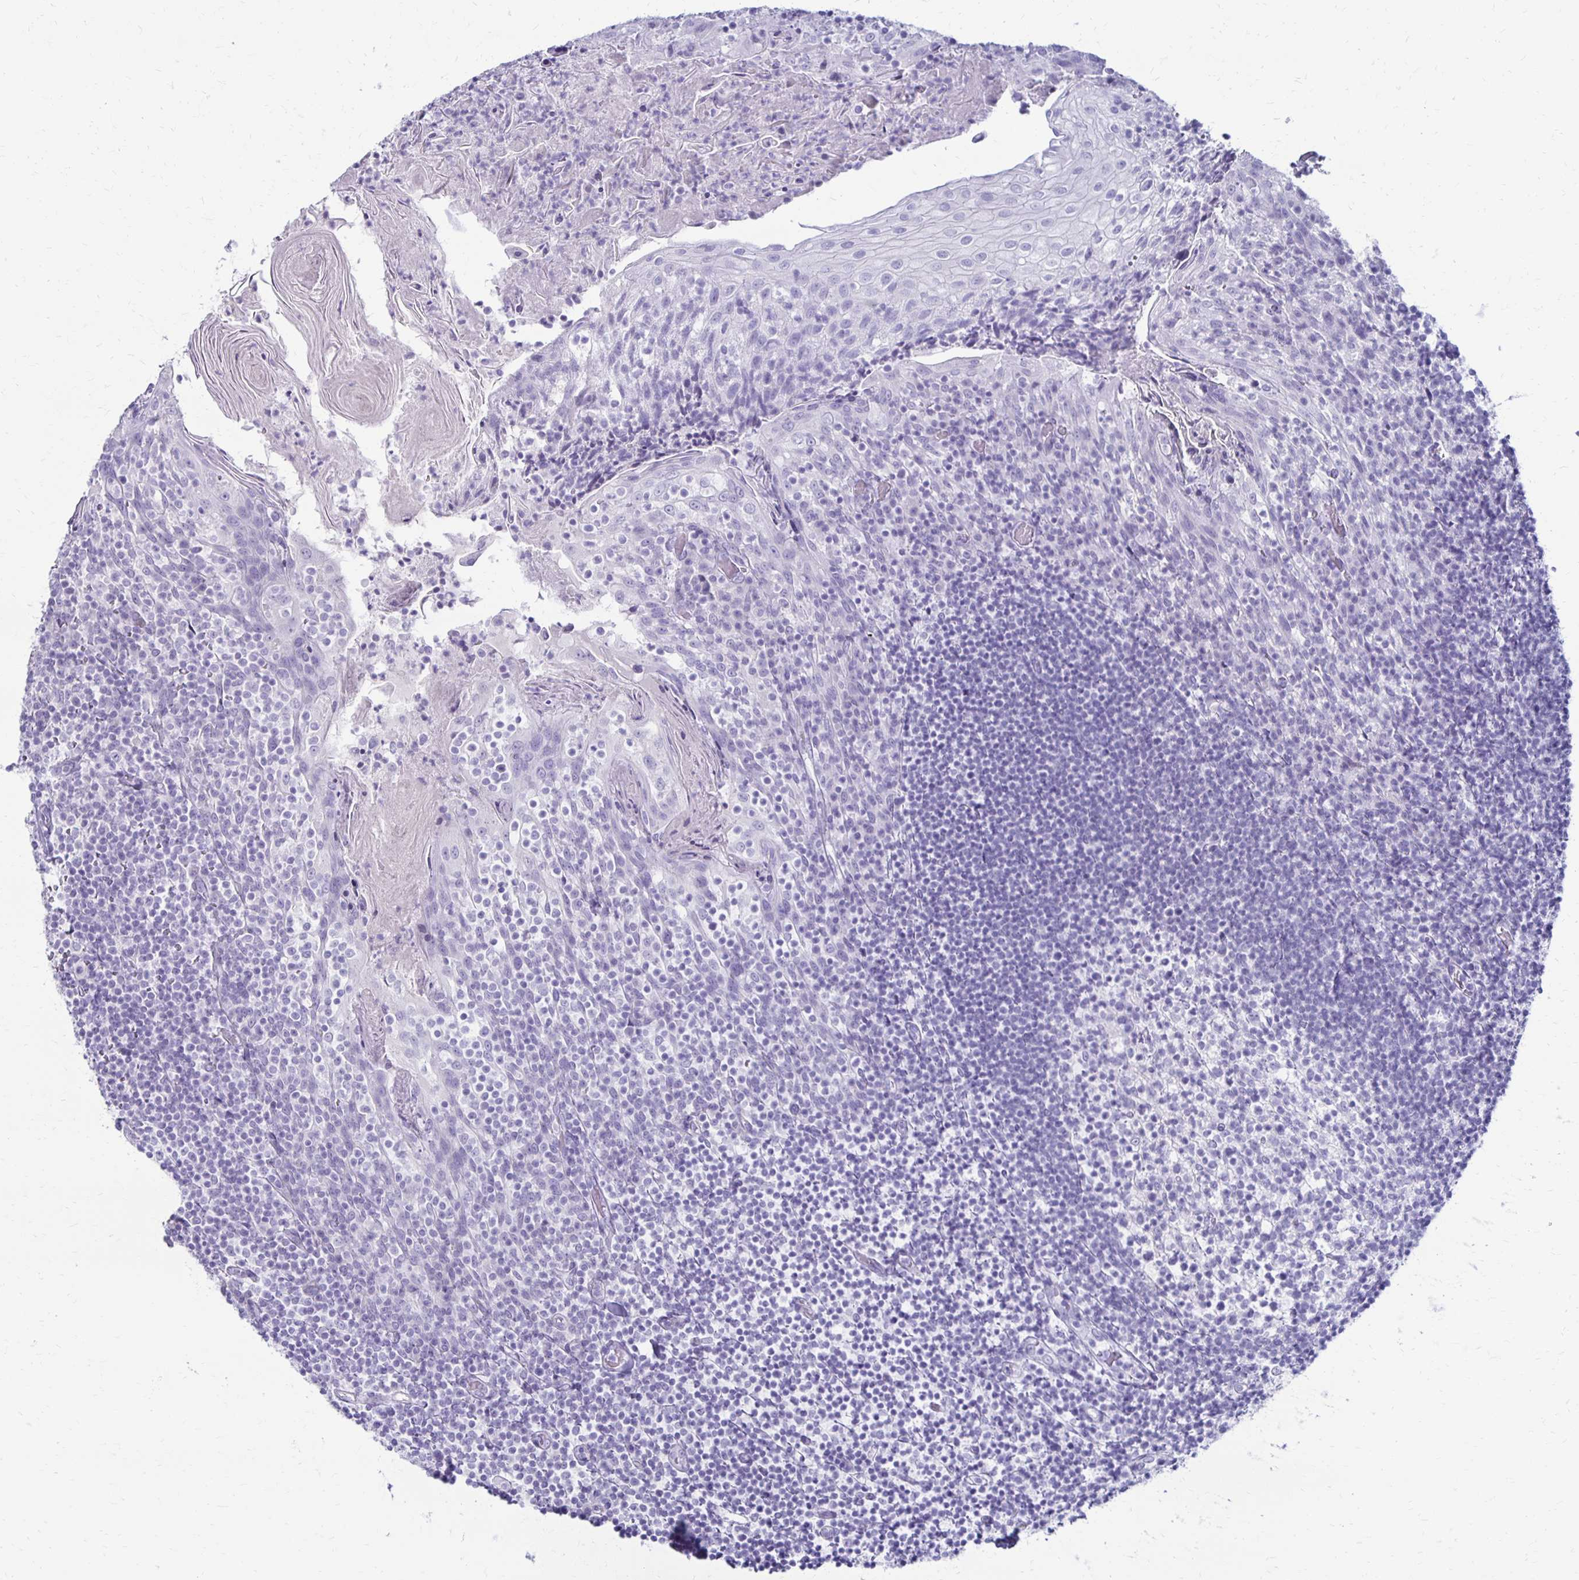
{"staining": {"intensity": "negative", "quantity": "none", "location": "none"}, "tissue": "tonsil", "cell_type": "Germinal center cells", "image_type": "normal", "snomed": [{"axis": "morphology", "description": "Normal tissue, NOS"}, {"axis": "topography", "description": "Tonsil"}], "caption": "Germinal center cells show no significant protein staining in benign tonsil. The staining was performed using DAB to visualize the protein expression in brown, while the nuclei were stained in blue with hematoxylin (Magnification: 20x).", "gene": "RYR1", "patient": {"sex": "female", "age": 10}}